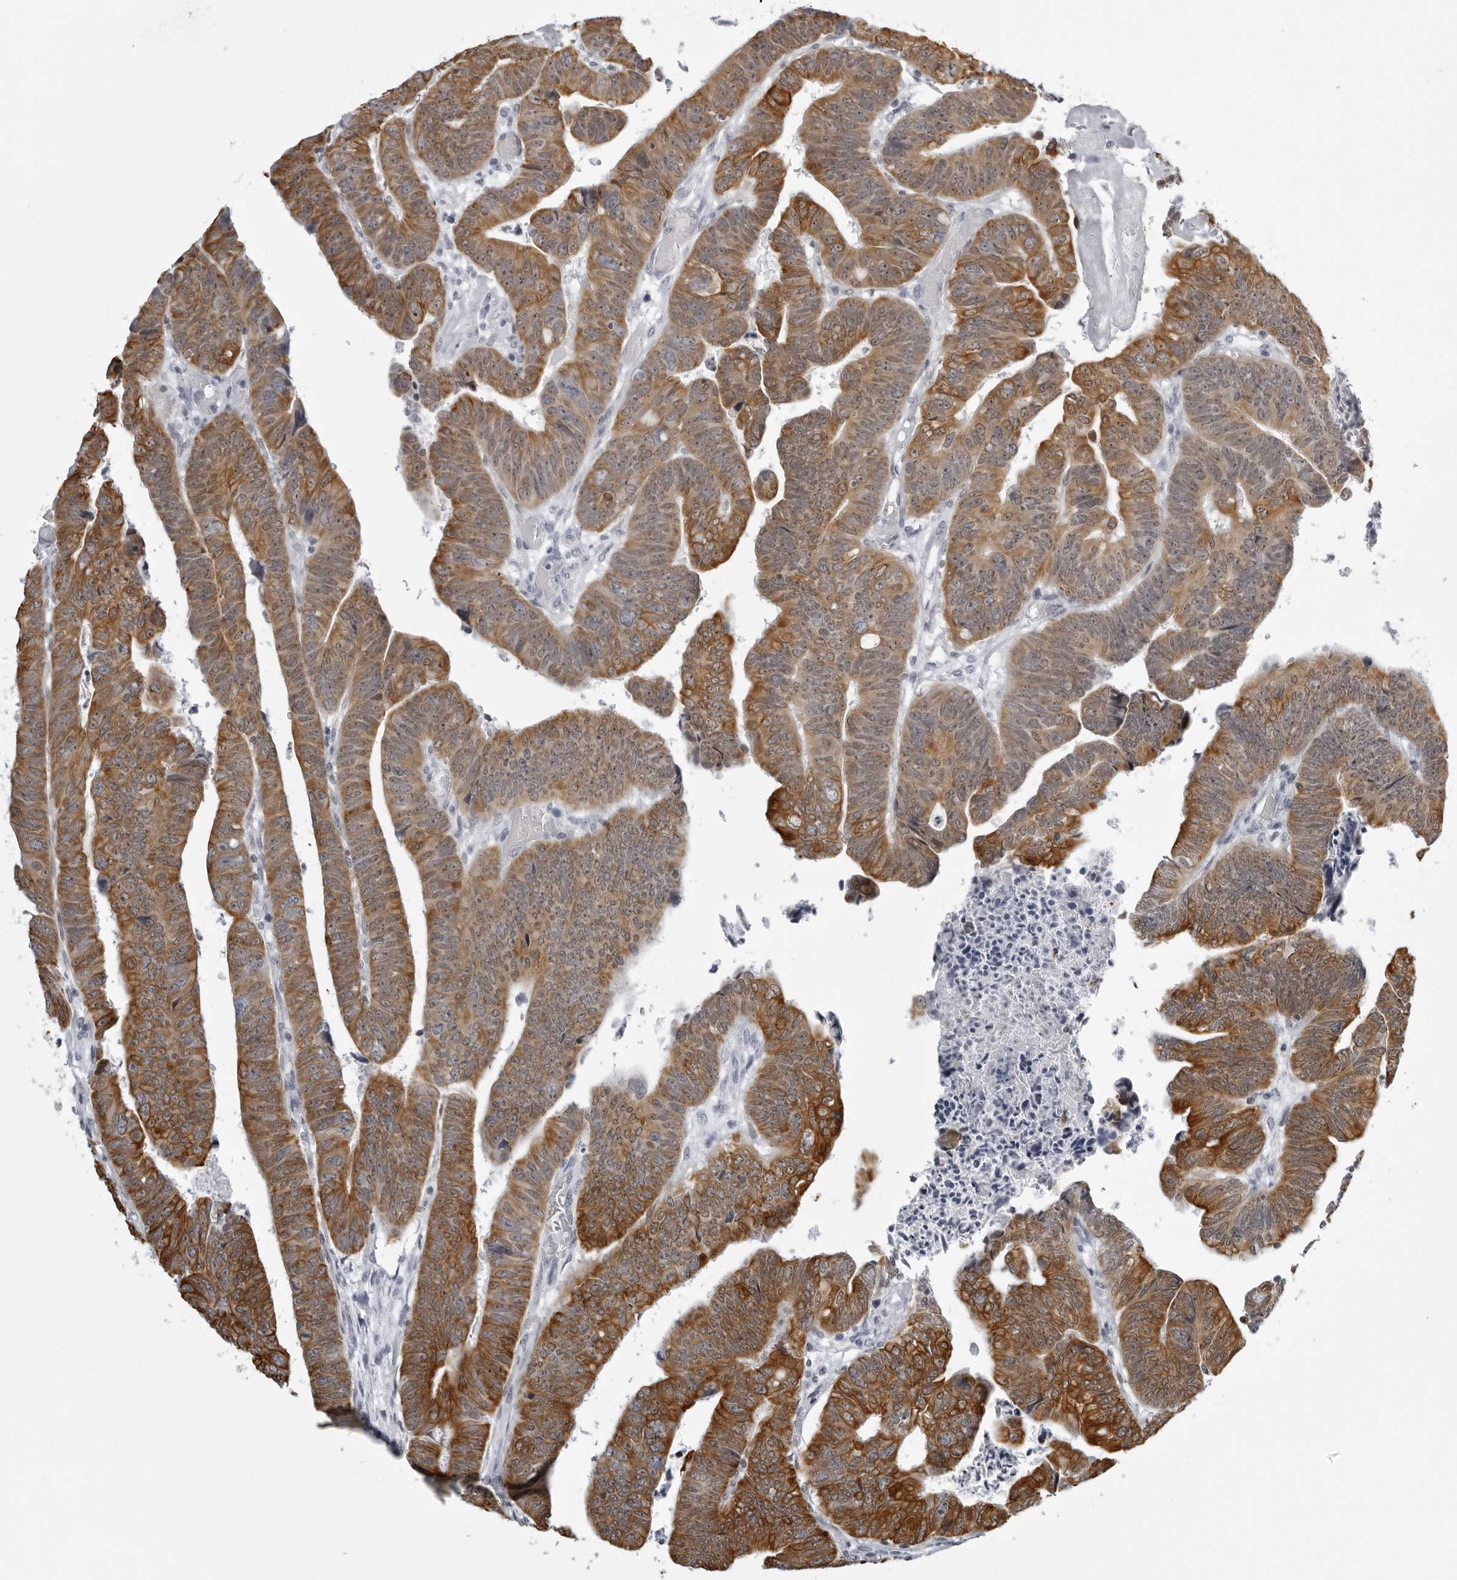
{"staining": {"intensity": "strong", "quantity": ">75%", "location": "cytoplasmic/membranous"}, "tissue": "colorectal cancer", "cell_type": "Tumor cells", "image_type": "cancer", "snomed": [{"axis": "morphology", "description": "Adenocarcinoma, NOS"}, {"axis": "topography", "description": "Rectum"}], "caption": "Adenocarcinoma (colorectal) was stained to show a protein in brown. There is high levels of strong cytoplasmic/membranous staining in approximately >75% of tumor cells.", "gene": "UROD", "patient": {"sex": "female", "age": 65}}